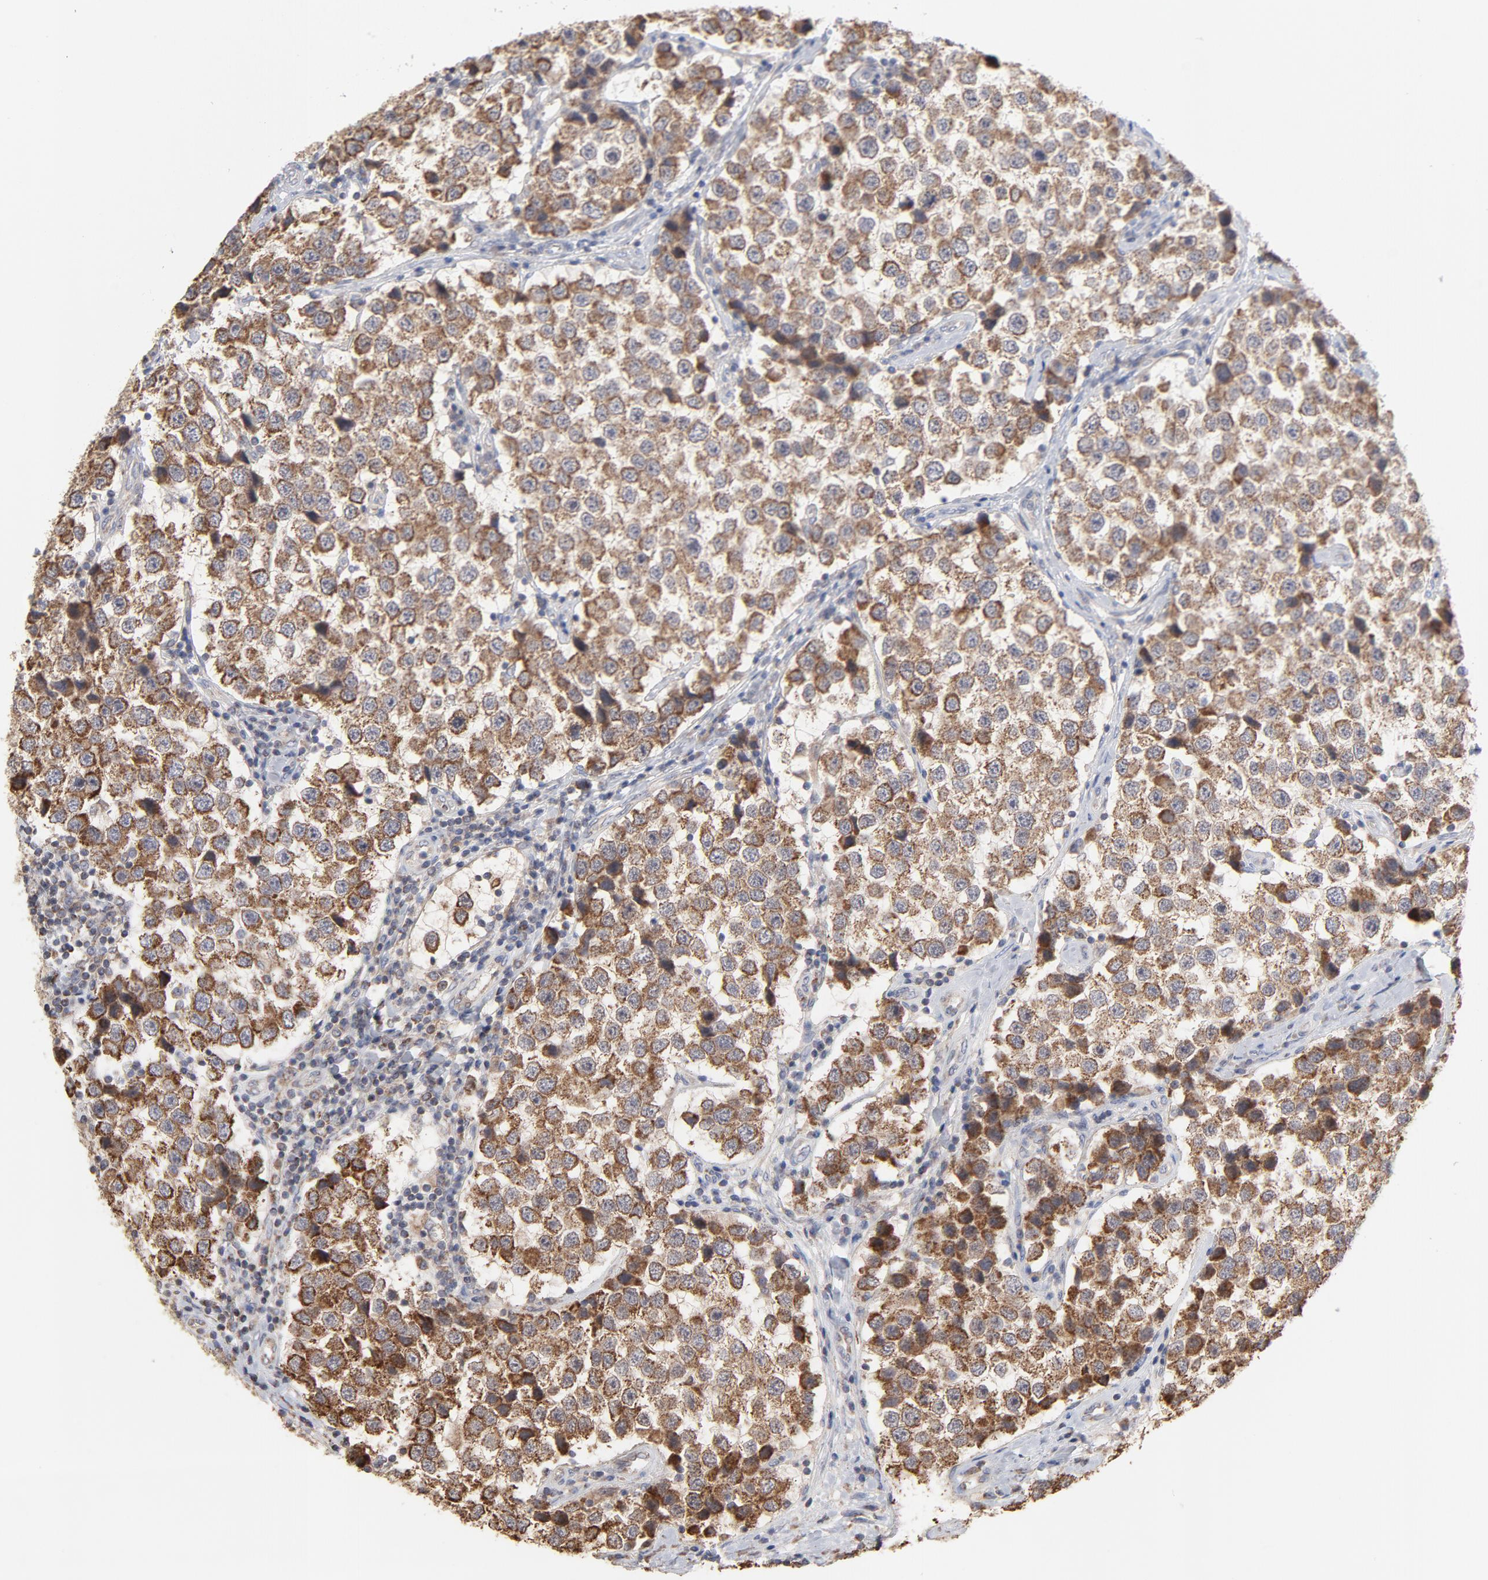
{"staining": {"intensity": "moderate", "quantity": ">75%", "location": "cytoplasmic/membranous"}, "tissue": "testis cancer", "cell_type": "Tumor cells", "image_type": "cancer", "snomed": [{"axis": "morphology", "description": "Seminoma, NOS"}, {"axis": "topography", "description": "Testis"}], "caption": "IHC of testis cancer demonstrates medium levels of moderate cytoplasmic/membranous staining in approximately >75% of tumor cells.", "gene": "PPFIBP2", "patient": {"sex": "male", "age": 39}}